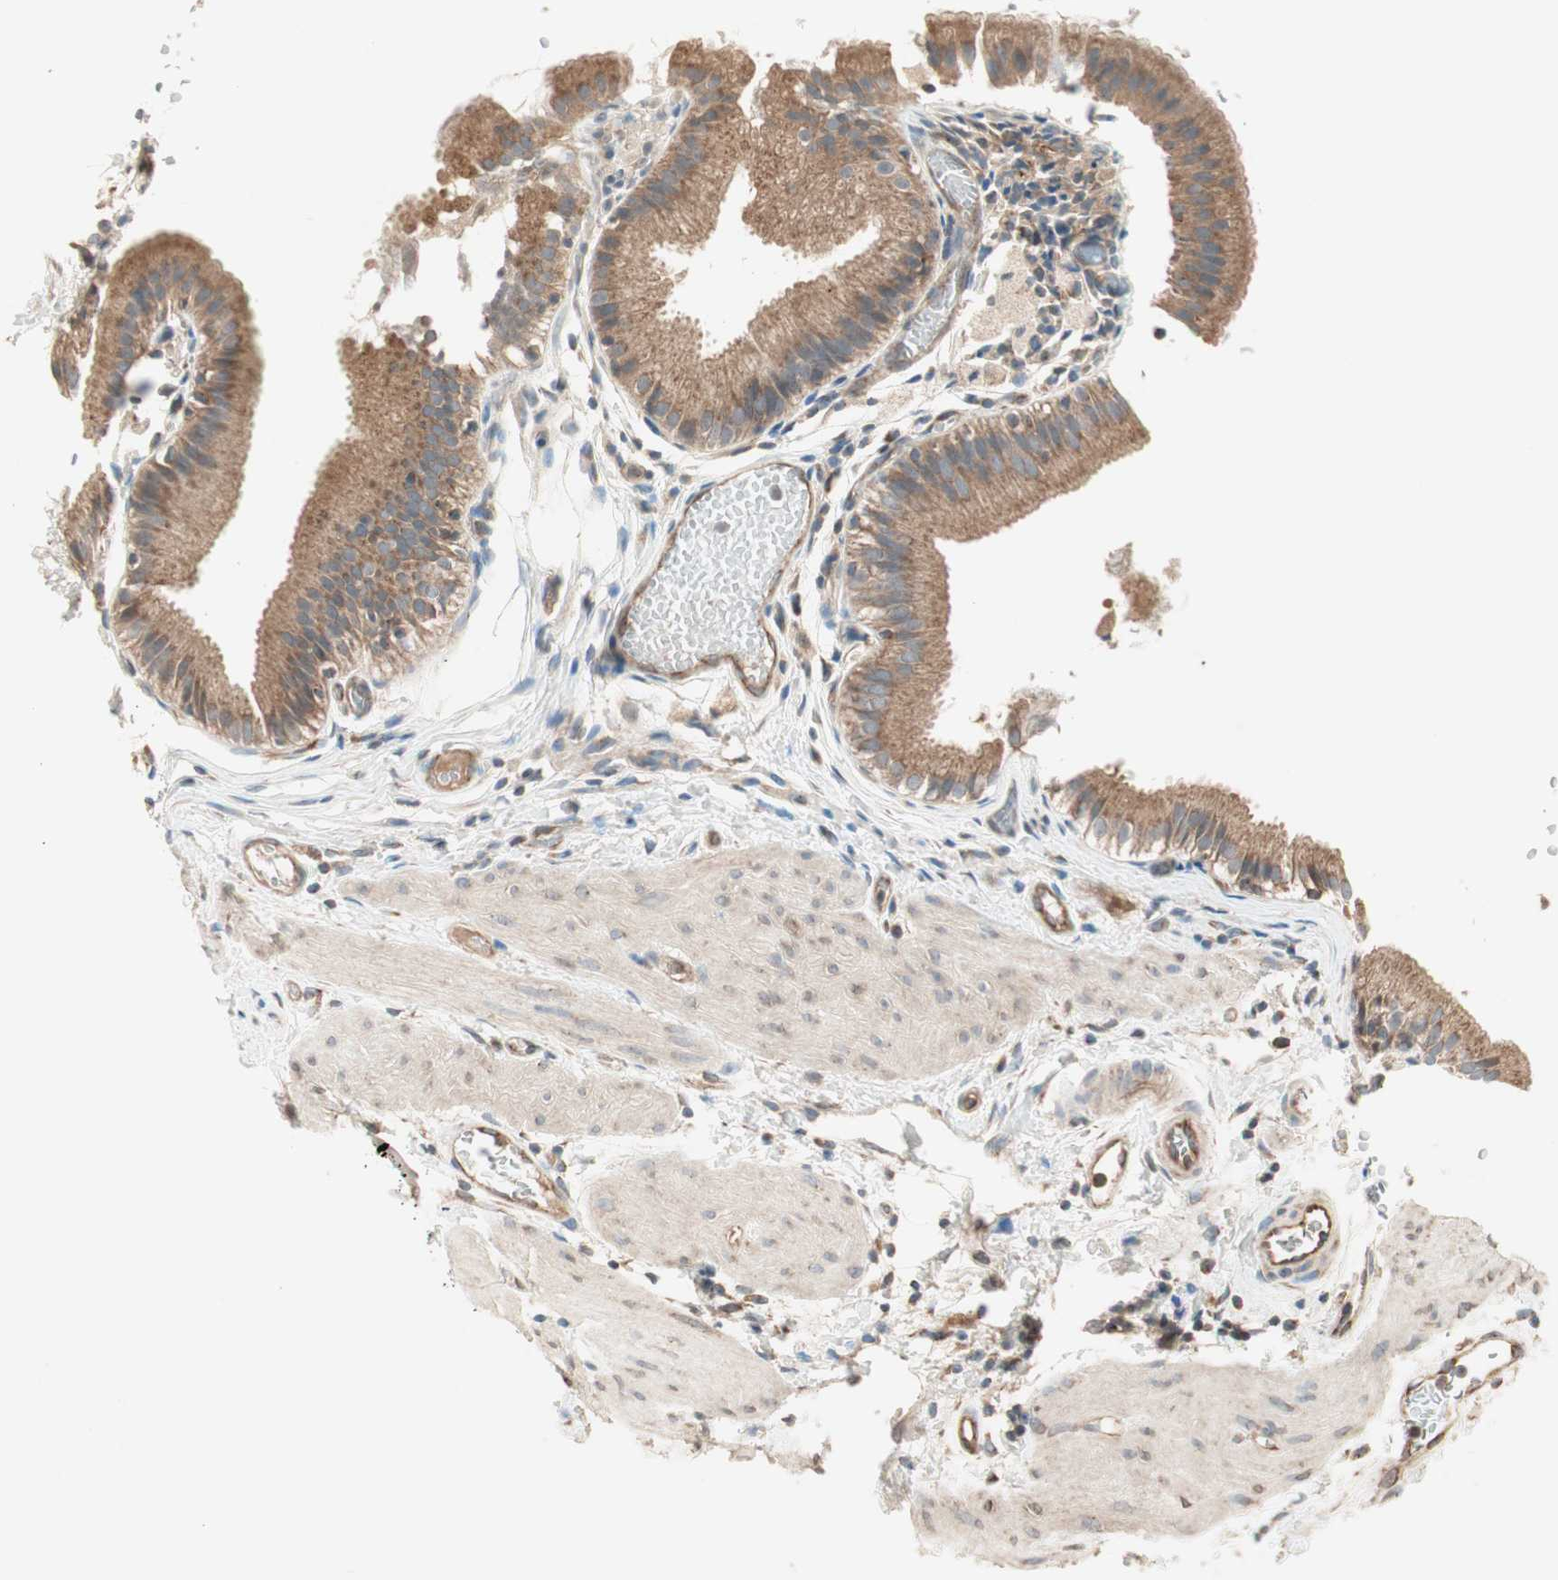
{"staining": {"intensity": "moderate", "quantity": ">75%", "location": "cytoplasmic/membranous"}, "tissue": "gallbladder", "cell_type": "Glandular cells", "image_type": "normal", "snomed": [{"axis": "morphology", "description": "Normal tissue, NOS"}, {"axis": "topography", "description": "Gallbladder"}], "caption": "This micrograph demonstrates immunohistochemistry (IHC) staining of unremarkable human gallbladder, with medium moderate cytoplasmic/membranous positivity in approximately >75% of glandular cells.", "gene": "CHADL", "patient": {"sex": "female", "age": 26}}